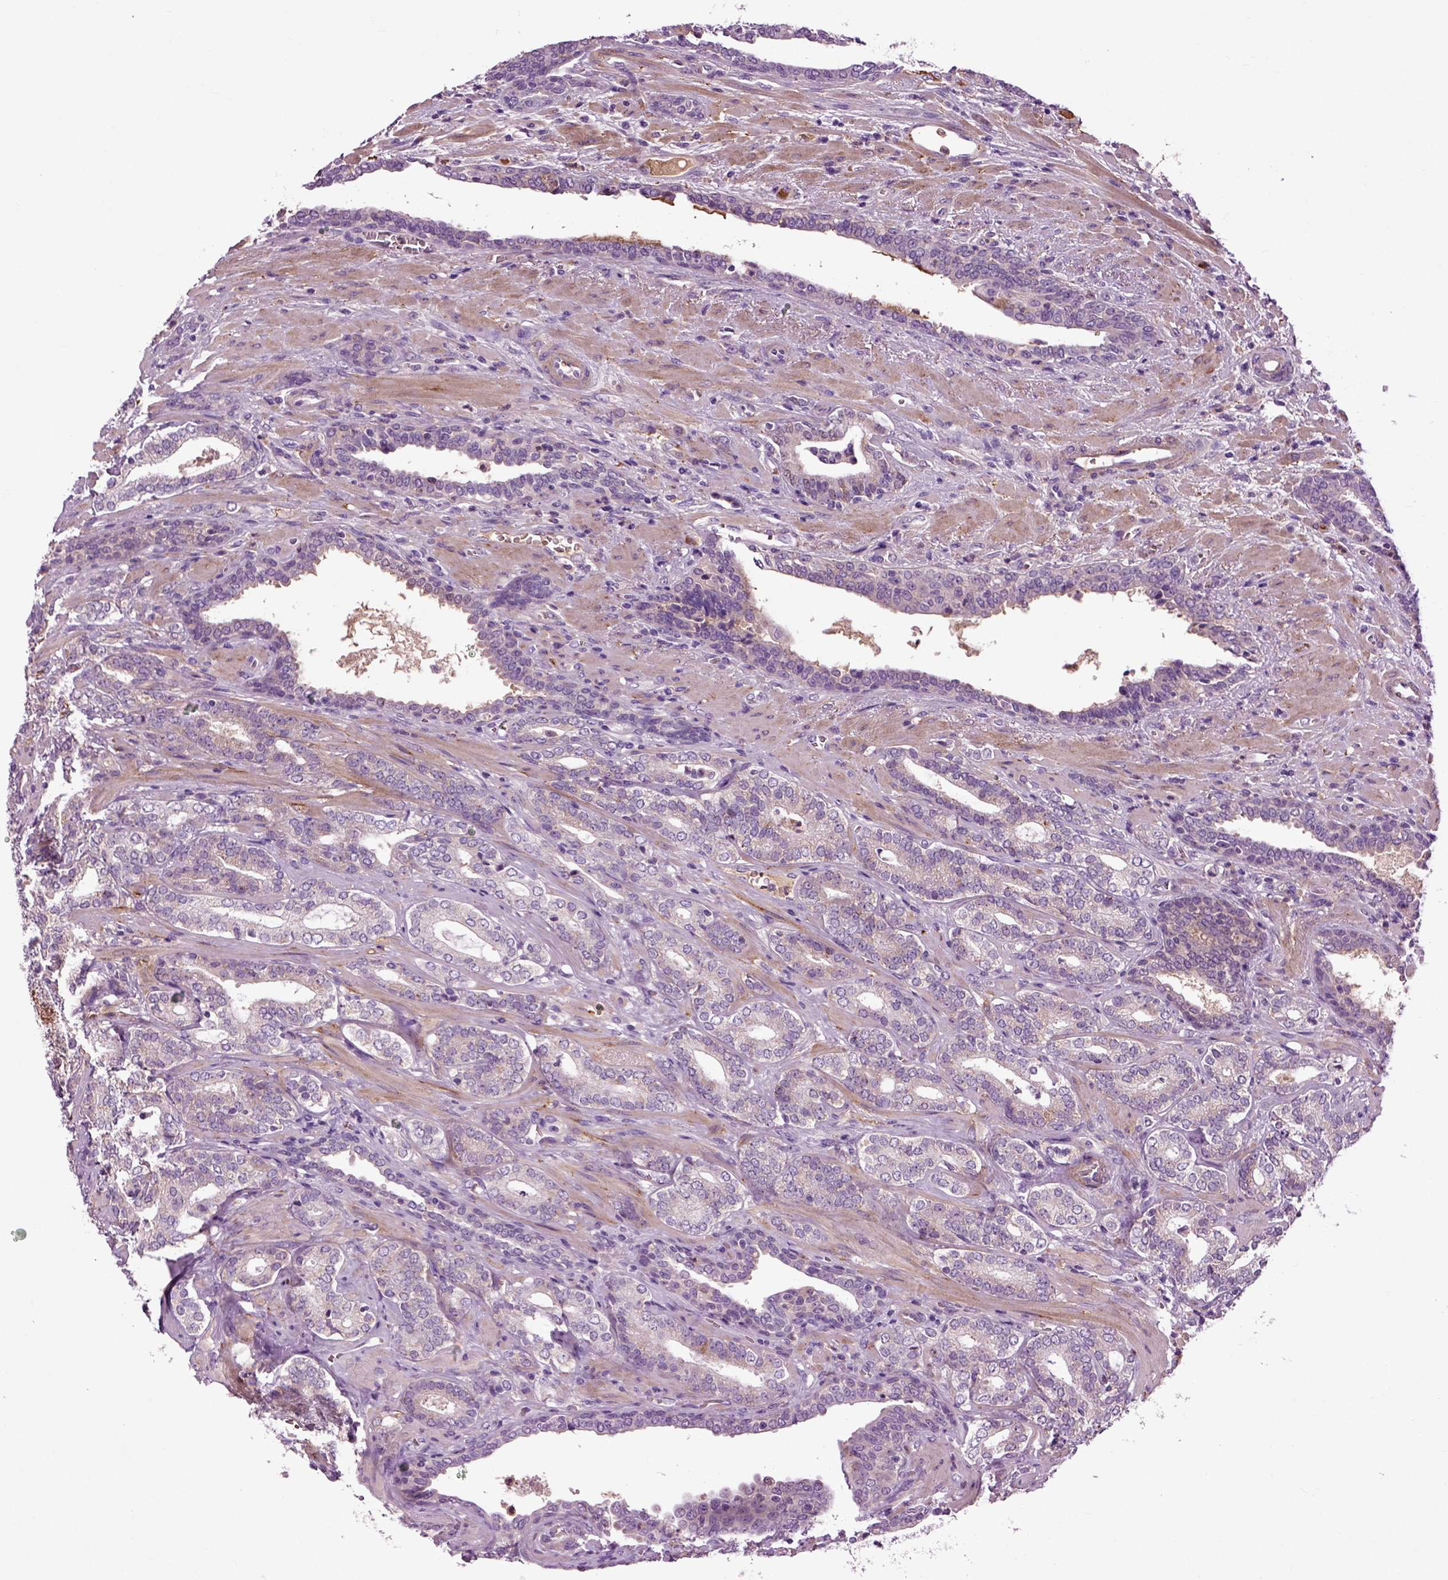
{"staining": {"intensity": "negative", "quantity": "none", "location": "none"}, "tissue": "prostate cancer", "cell_type": "Tumor cells", "image_type": "cancer", "snomed": [{"axis": "morphology", "description": "Adenocarcinoma, Low grade"}, {"axis": "topography", "description": "Prostate"}], "caption": "Immunohistochemistry (IHC) photomicrograph of neoplastic tissue: prostate cancer stained with DAB (3,3'-diaminobenzidine) exhibits no significant protein expression in tumor cells.", "gene": "SPON1", "patient": {"sex": "male", "age": 61}}